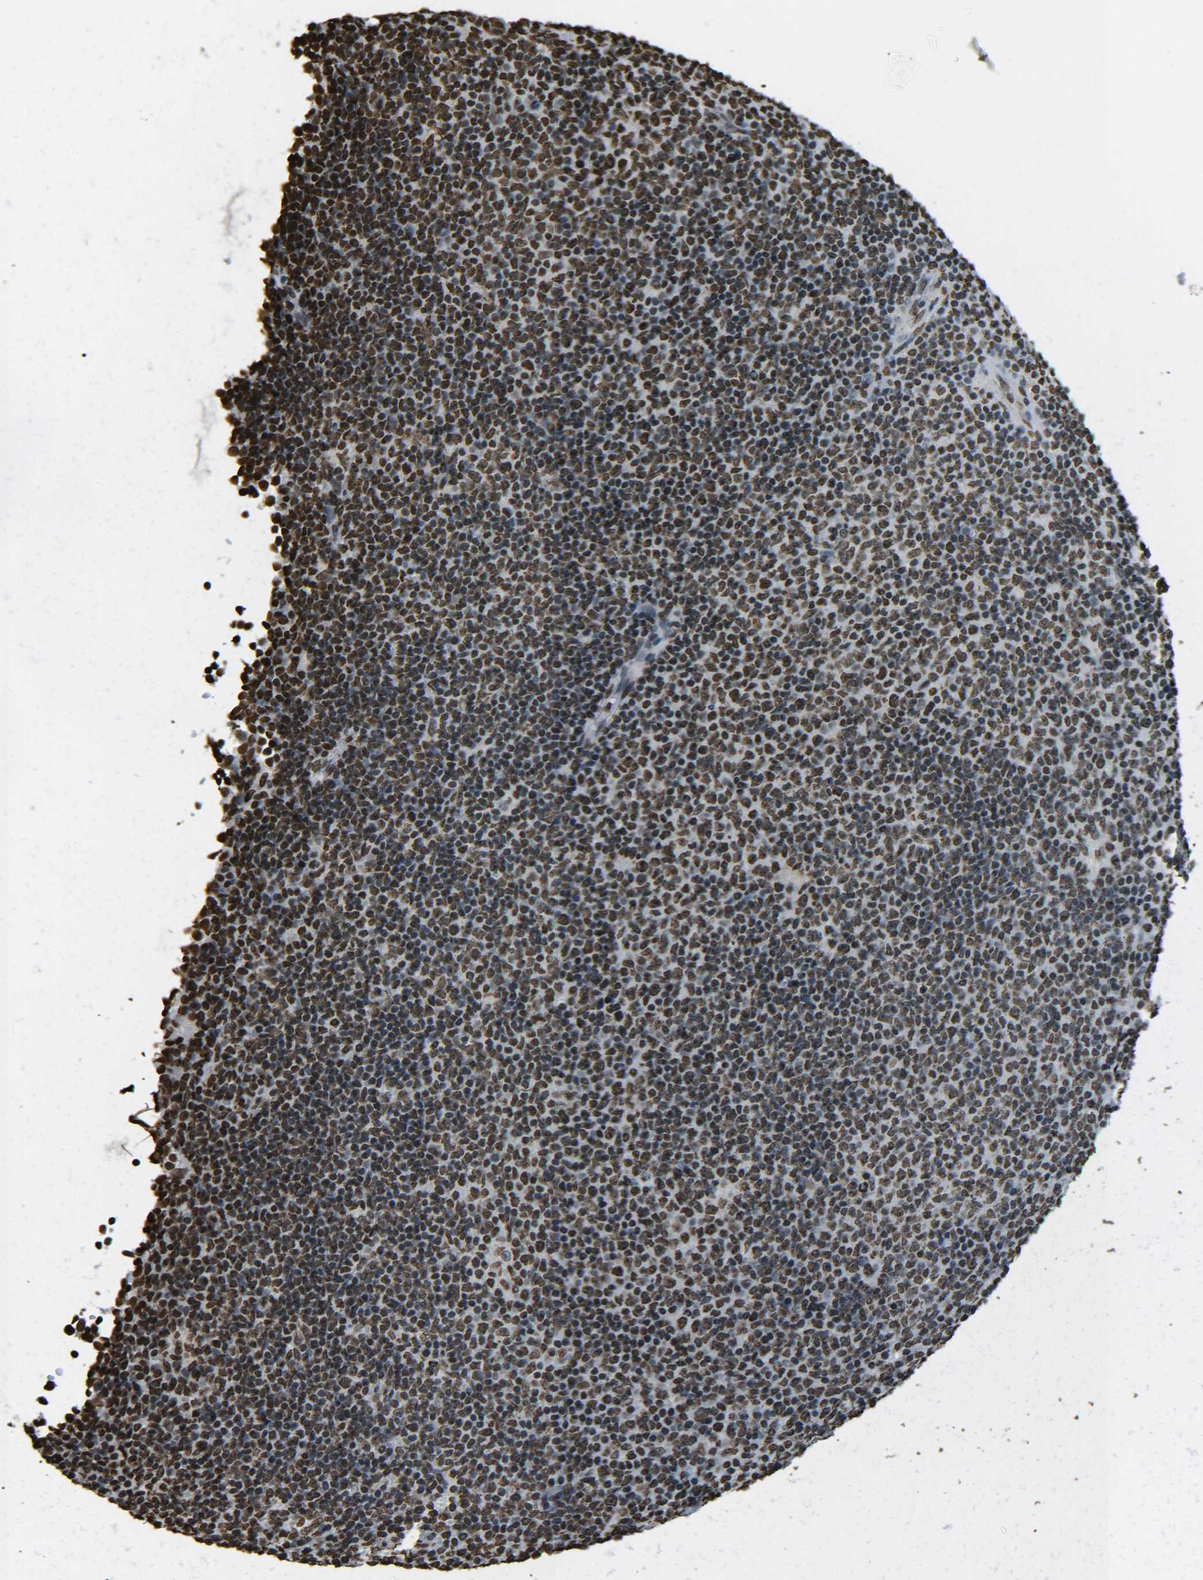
{"staining": {"intensity": "strong", "quantity": ">75%", "location": "nuclear"}, "tissue": "lymphoma", "cell_type": "Tumor cells", "image_type": "cancer", "snomed": [{"axis": "morphology", "description": "Malignant lymphoma, non-Hodgkin's type, Low grade"}, {"axis": "topography", "description": "Lymph node"}], "caption": "Strong nuclear staining for a protein is identified in approximately >75% of tumor cells of lymphoma using immunohistochemistry.", "gene": "H4C16", "patient": {"sex": "male", "age": 70}}